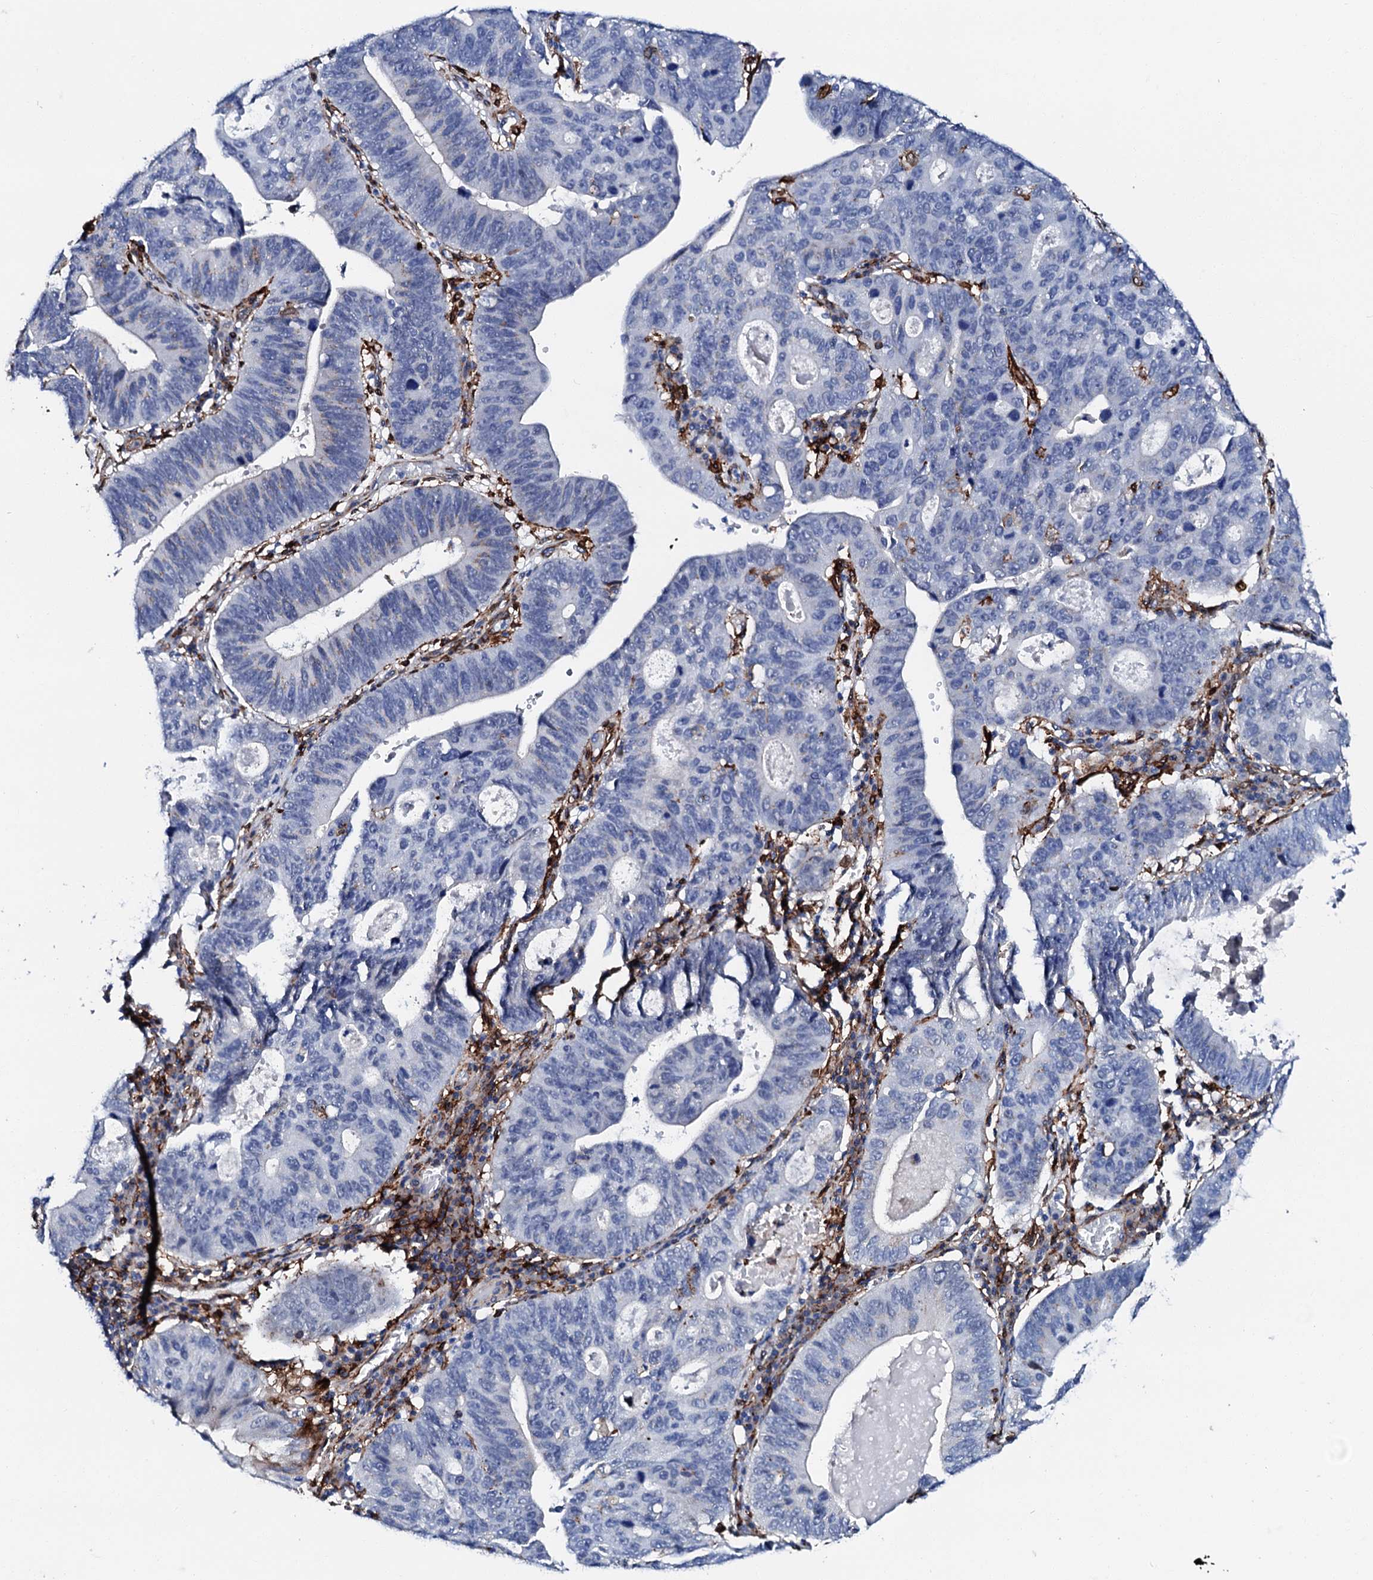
{"staining": {"intensity": "negative", "quantity": "none", "location": "none"}, "tissue": "stomach cancer", "cell_type": "Tumor cells", "image_type": "cancer", "snomed": [{"axis": "morphology", "description": "Adenocarcinoma, NOS"}, {"axis": "topography", "description": "Stomach"}], "caption": "This is an IHC histopathology image of stomach adenocarcinoma. There is no positivity in tumor cells.", "gene": "MED13L", "patient": {"sex": "male", "age": 59}}